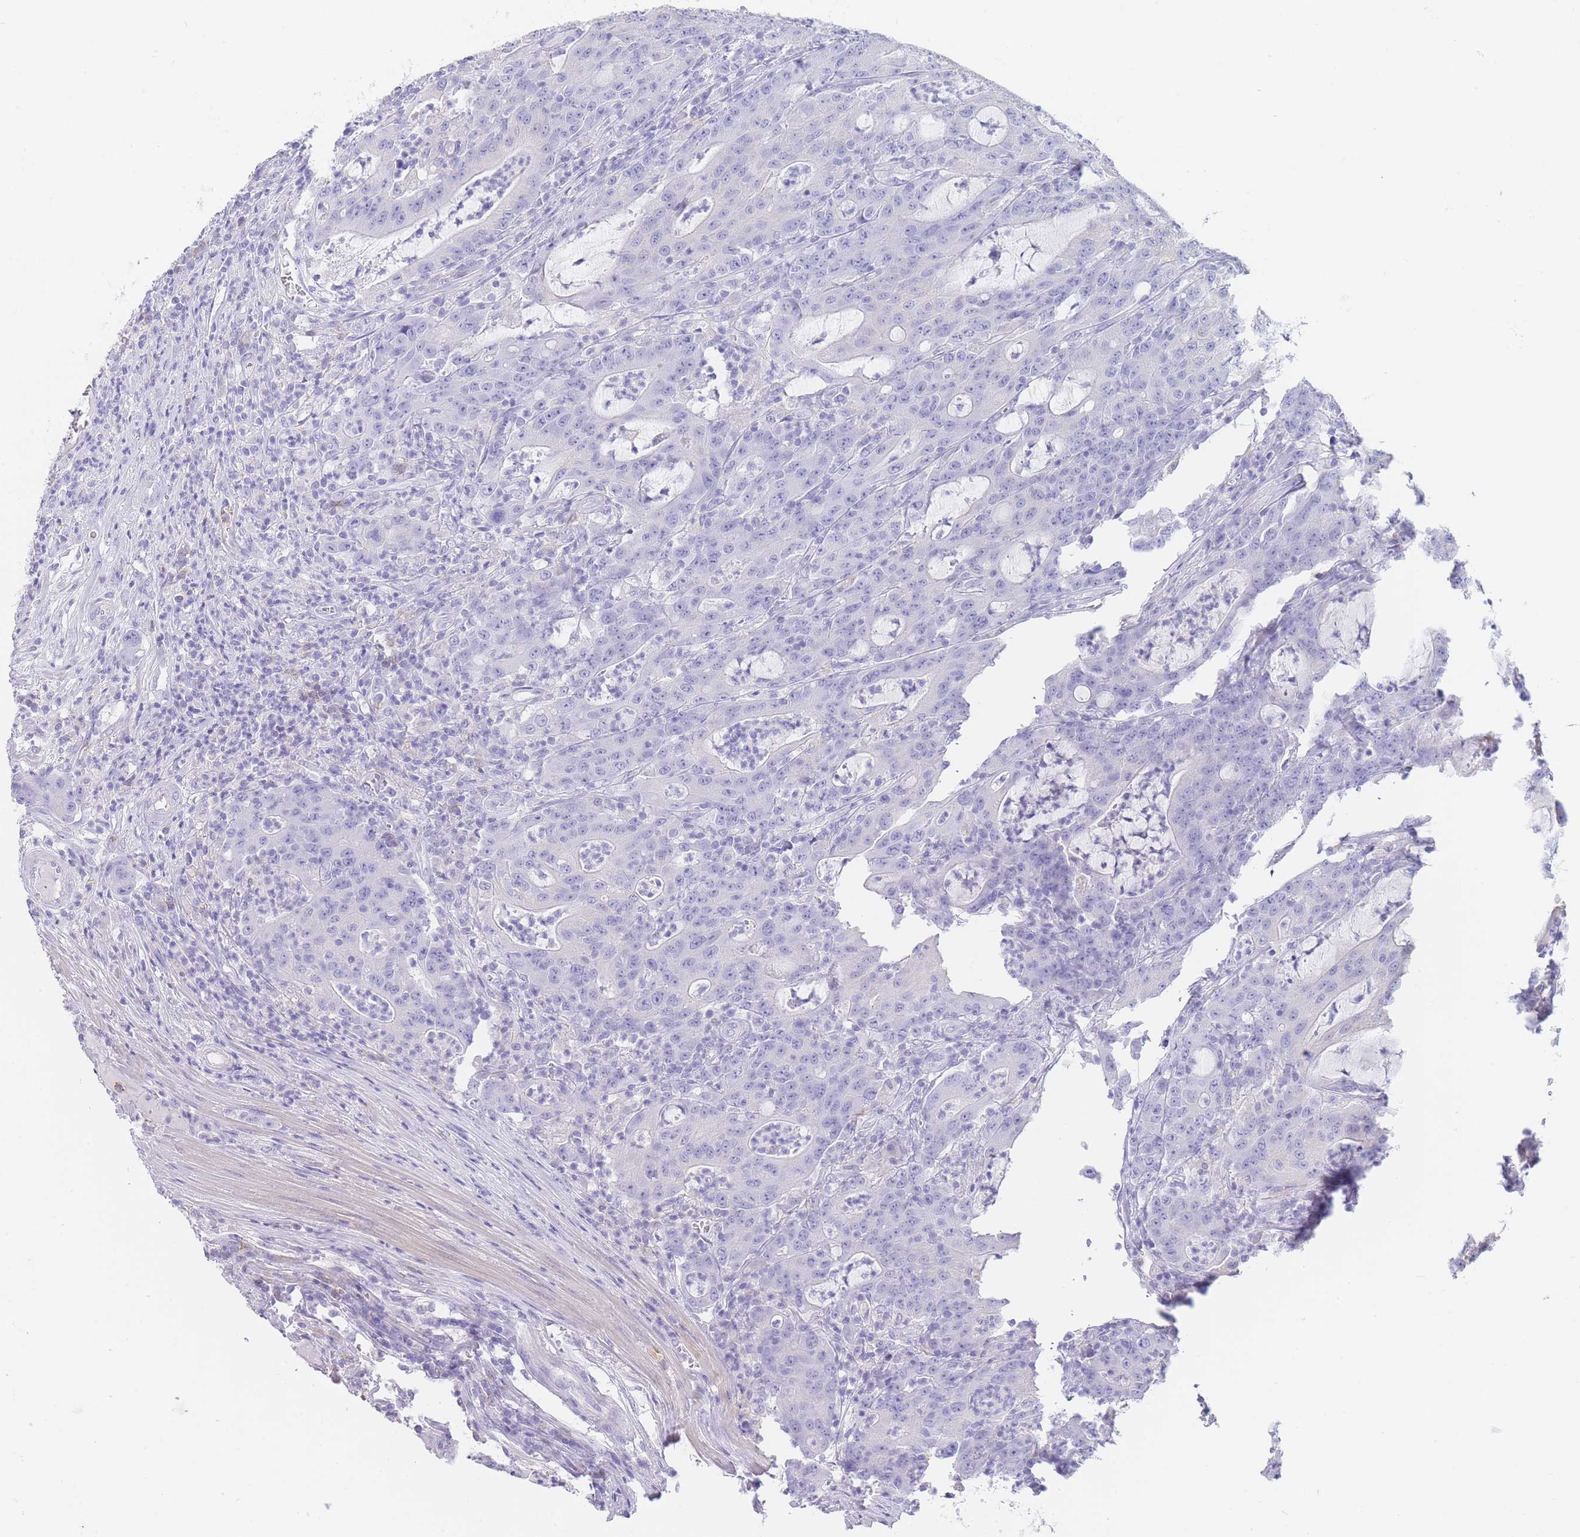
{"staining": {"intensity": "negative", "quantity": "none", "location": "none"}, "tissue": "colorectal cancer", "cell_type": "Tumor cells", "image_type": "cancer", "snomed": [{"axis": "morphology", "description": "Adenocarcinoma, NOS"}, {"axis": "topography", "description": "Colon"}], "caption": "Colorectal cancer (adenocarcinoma) was stained to show a protein in brown. There is no significant positivity in tumor cells.", "gene": "CD37", "patient": {"sex": "male", "age": 83}}